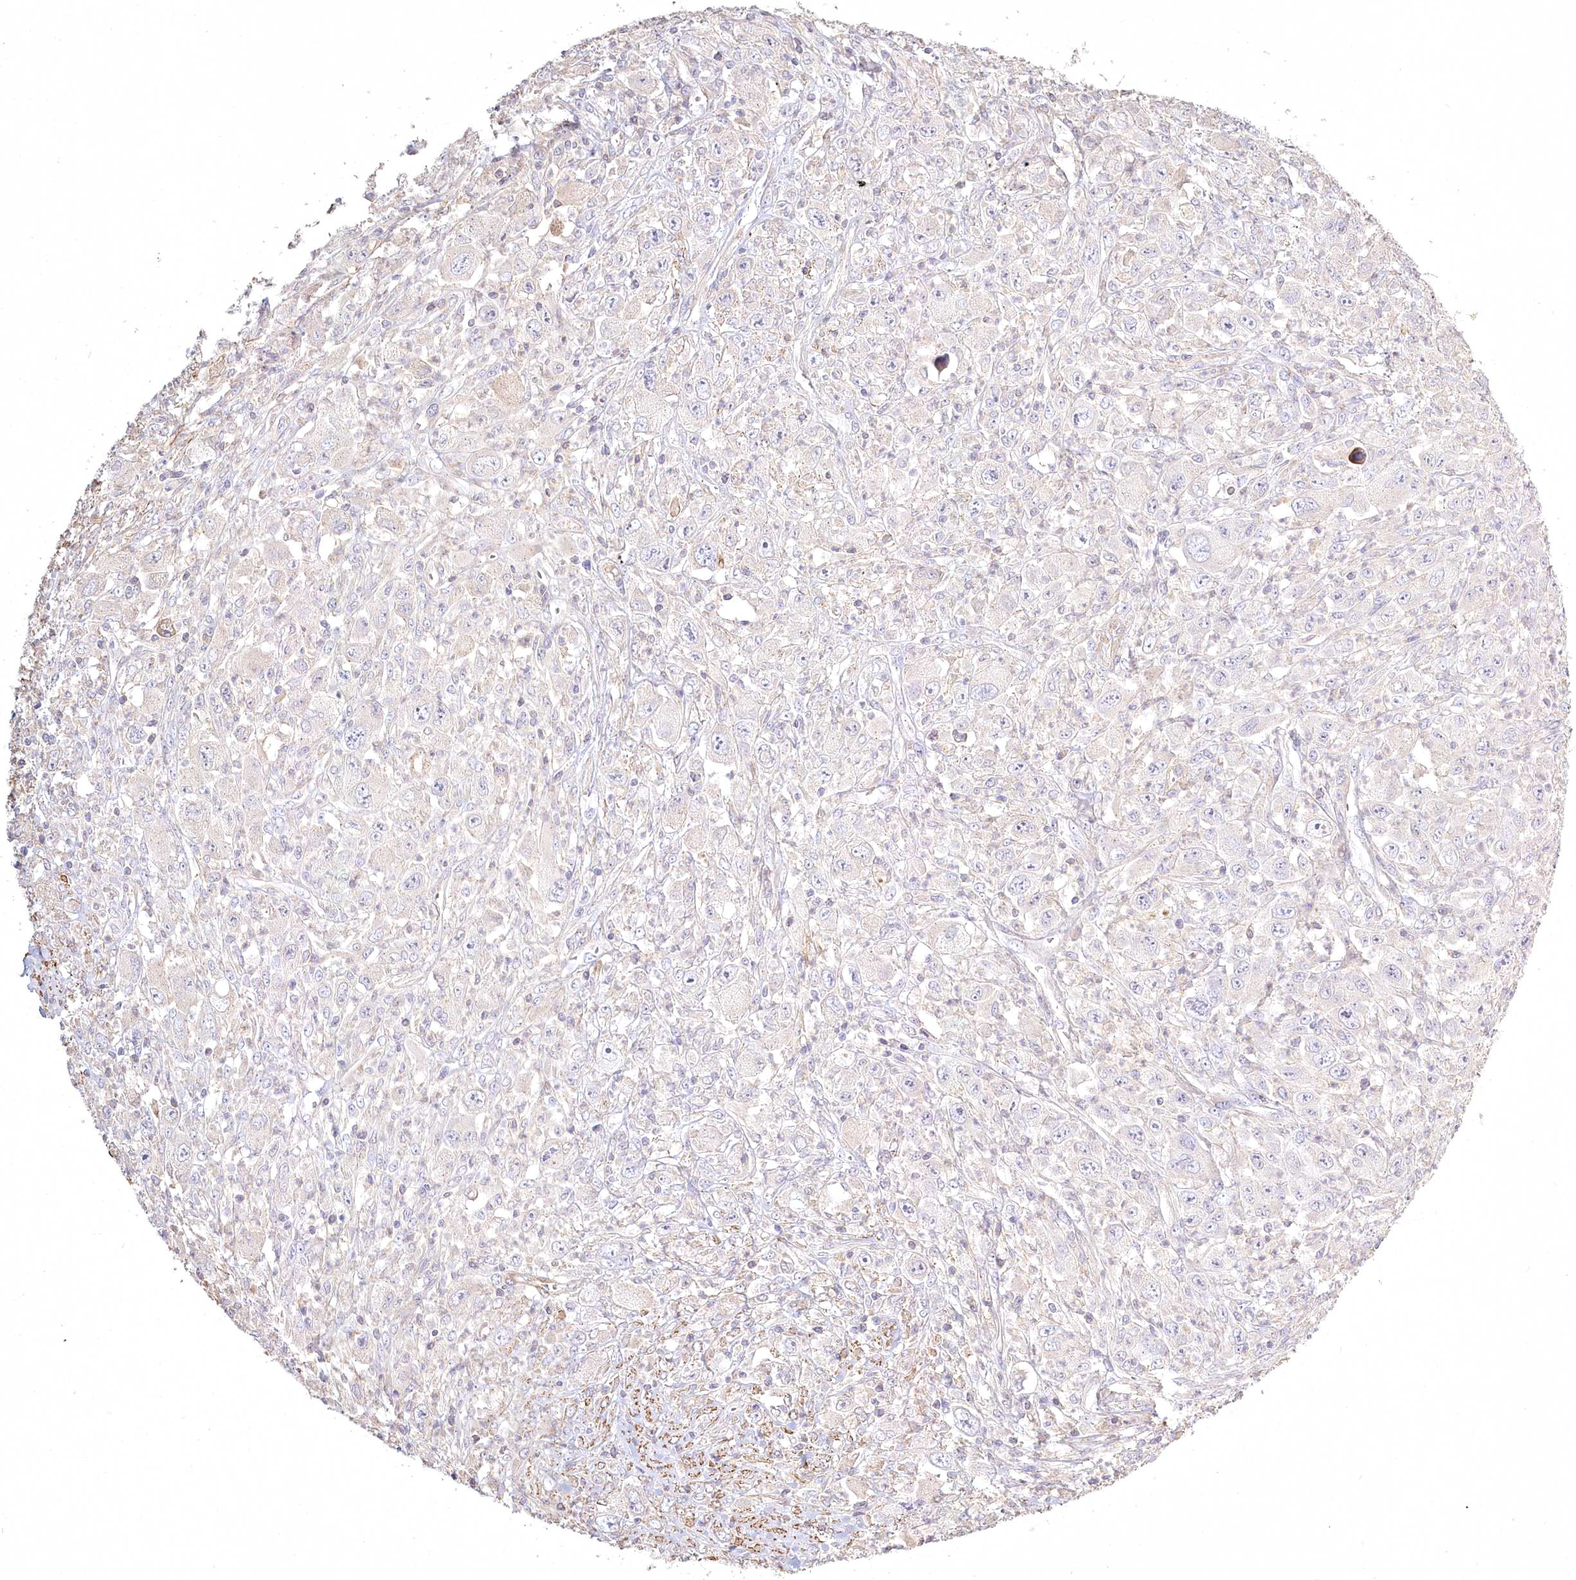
{"staining": {"intensity": "negative", "quantity": "none", "location": "none"}, "tissue": "melanoma", "cell_type": "Tumor cells", "image_type": "cancer", "snomed": [{"axis": "morphology", "description": "Malignant melanoma, Metastatic site"}, {"axis": "topography", "description": "Skin"}], "caption": "This is an IHC micrograph of malignant melanoma (metastatic site). There is no staining in tumor cells.", "gene": "INPP4B", "patient": {"sex": "female", "age": 56}}